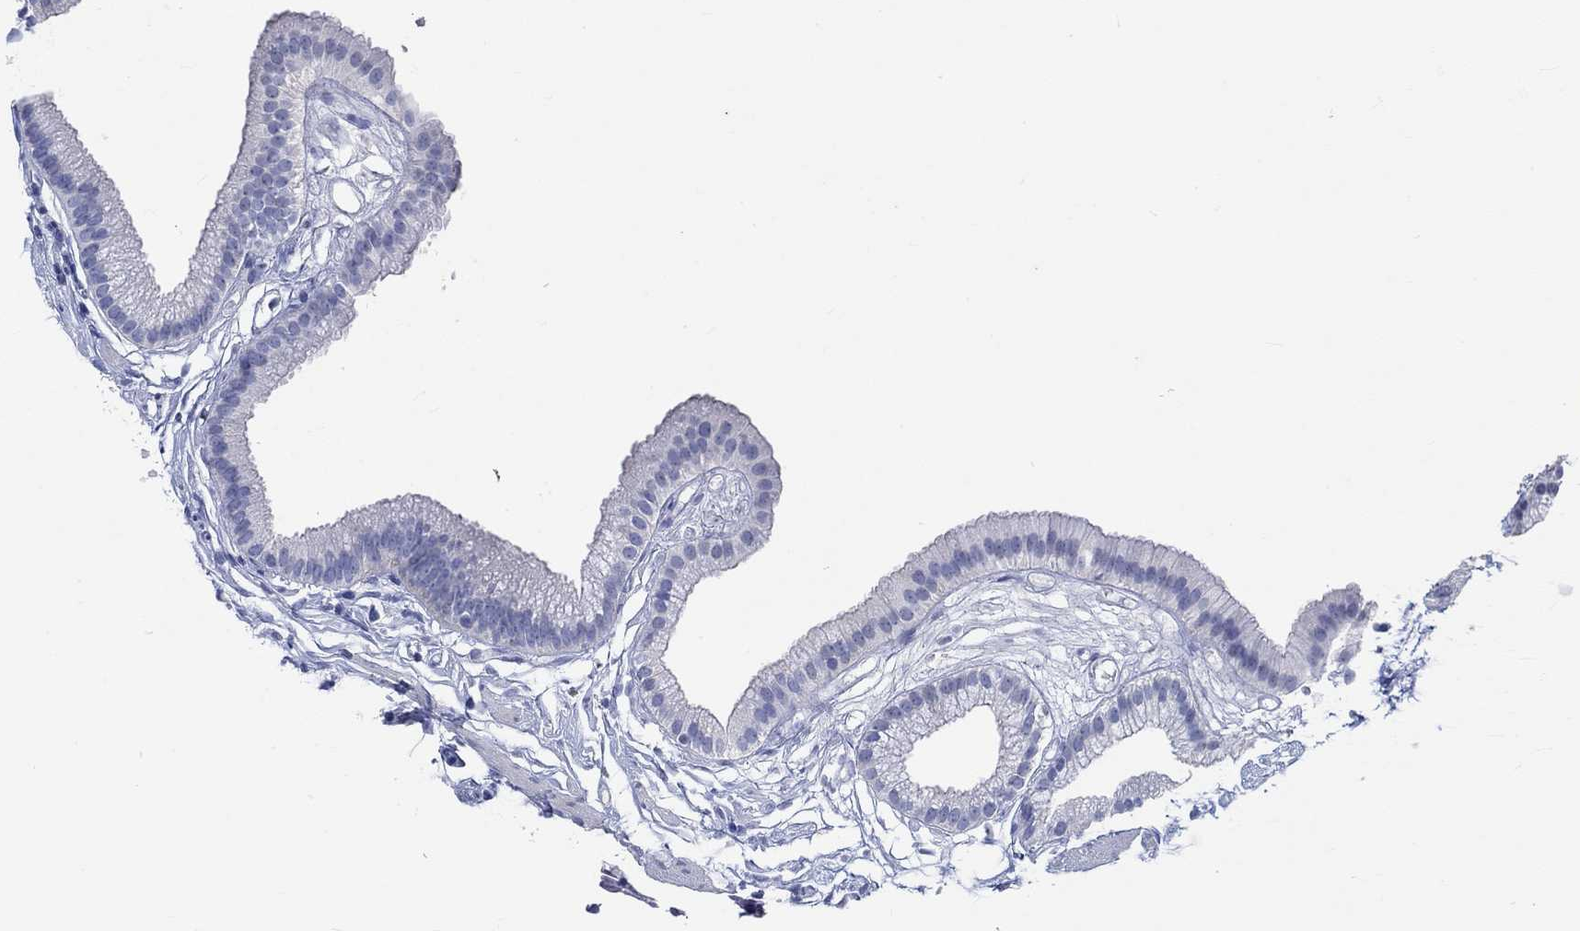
{"staining": {"intensity": "negative", "quantity": "none", "location": "none"}, "tissue": "gallbladder", "cell_type": "Glandular cells", "image_type": "normal", "snomed": [{"axis": "morphology", "description": "Normal tissue, NOS"}, {"axis": "topography", "description": "Gallbladder"}], "caption": "High power microscopy image of an immunohistochemistry image of unremarkable gallbladder, revealing no significant expression in glandular cells. (DAB (3,3'-diaminobenzidine) immunohistochemistry with hematoxylin counter stain).", "gene": "C4orf47", "patient": {"sex": "female", "age": 45}}